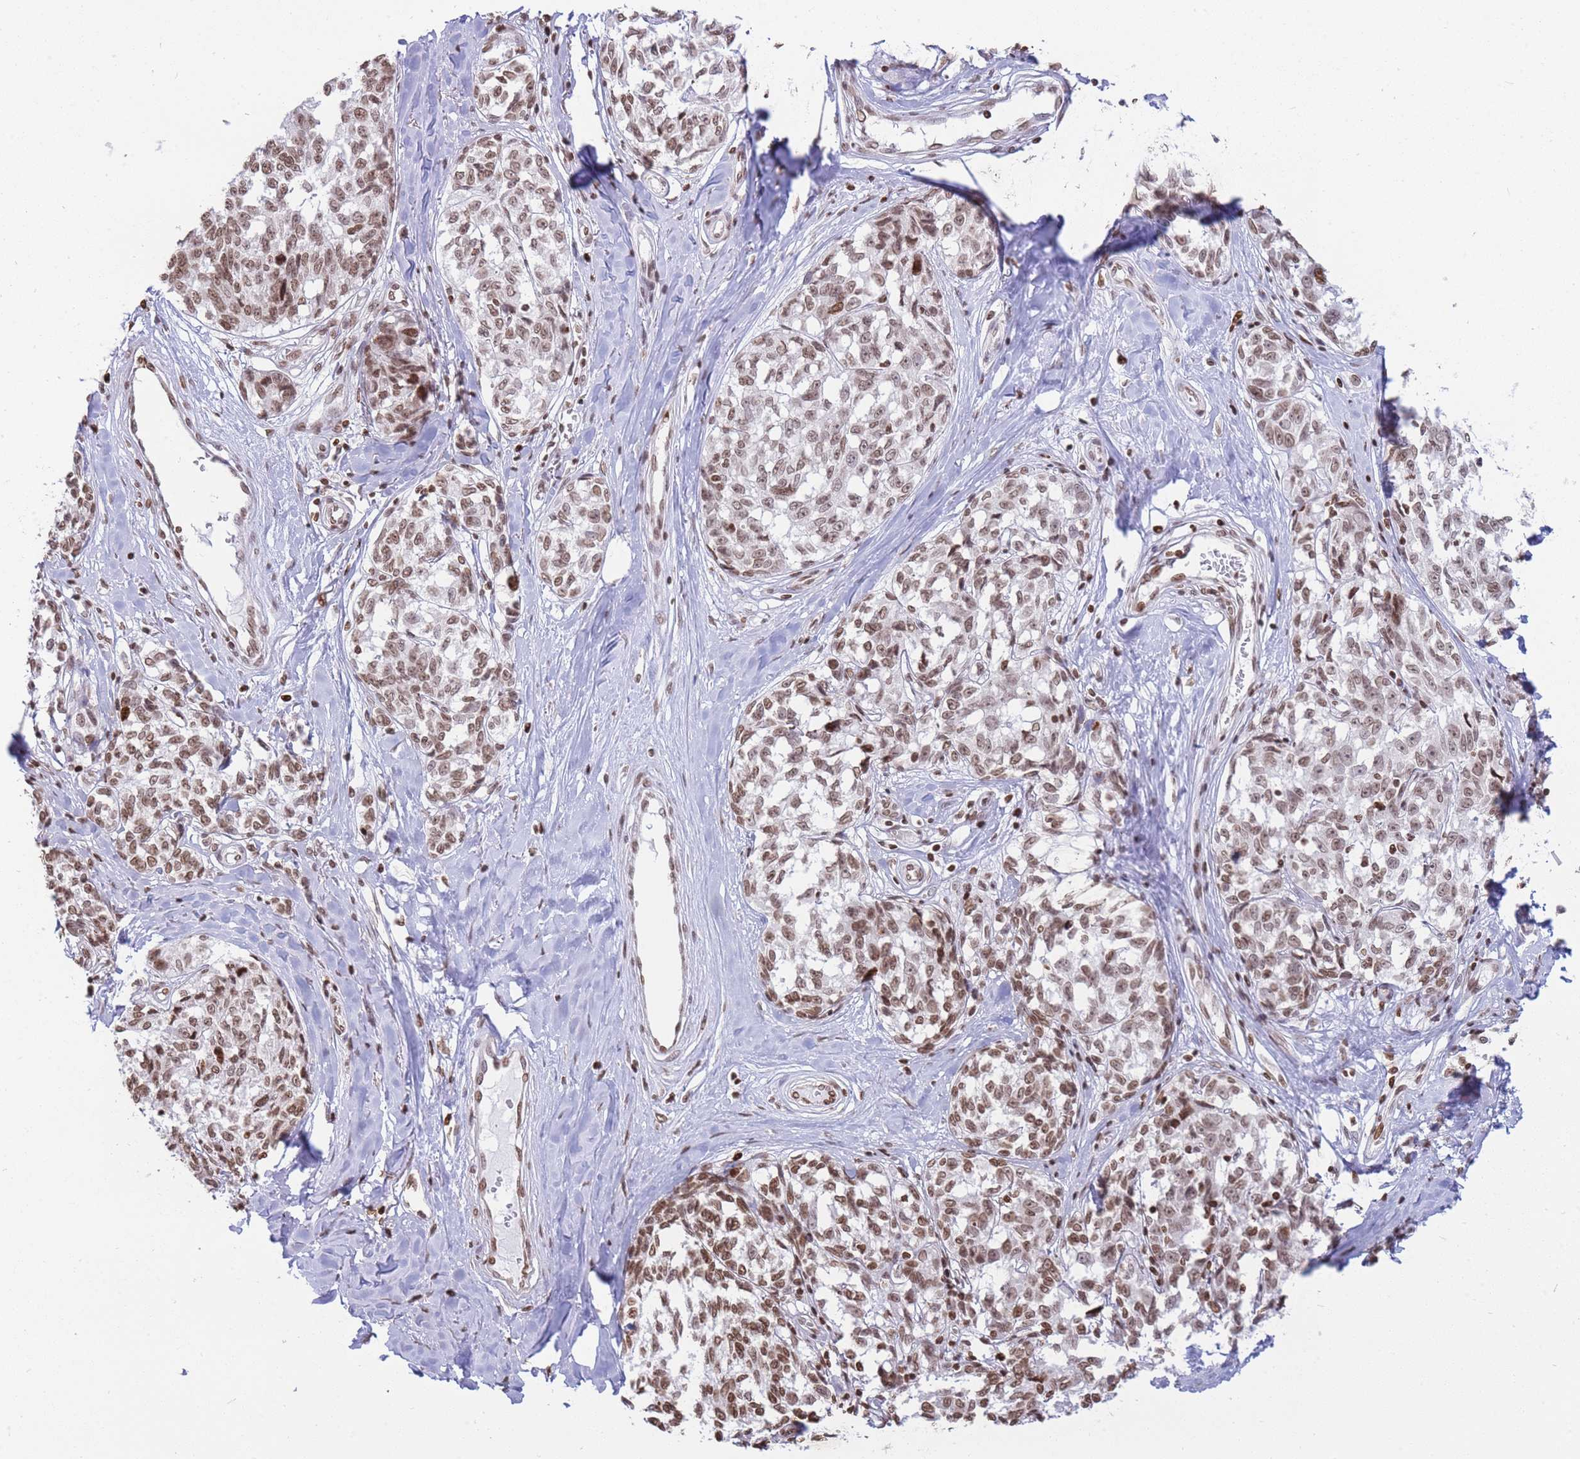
{"staining": {"intensity": "moderate", "quantity": ">75%", "location": "nuclear"}, "tissue": "melanoma", "cell_type": "Tumor cells", "image_type": "cancer", "snomed": [{"axis": "morphology", "description": "Normal tissue, NOS"}, {"axis": "morphology", "description": "Malignant melanoma, NOS"}, {"axis": "topography", "description": "Skin"}], "caption": "Melanoma was stained to show a protein in brown. There is medium levels of moderate nuclear staining in approximately >75% of tumor cells.", "gene": "SHISAL1", "patient": {"sex": "female", "age": 64}}